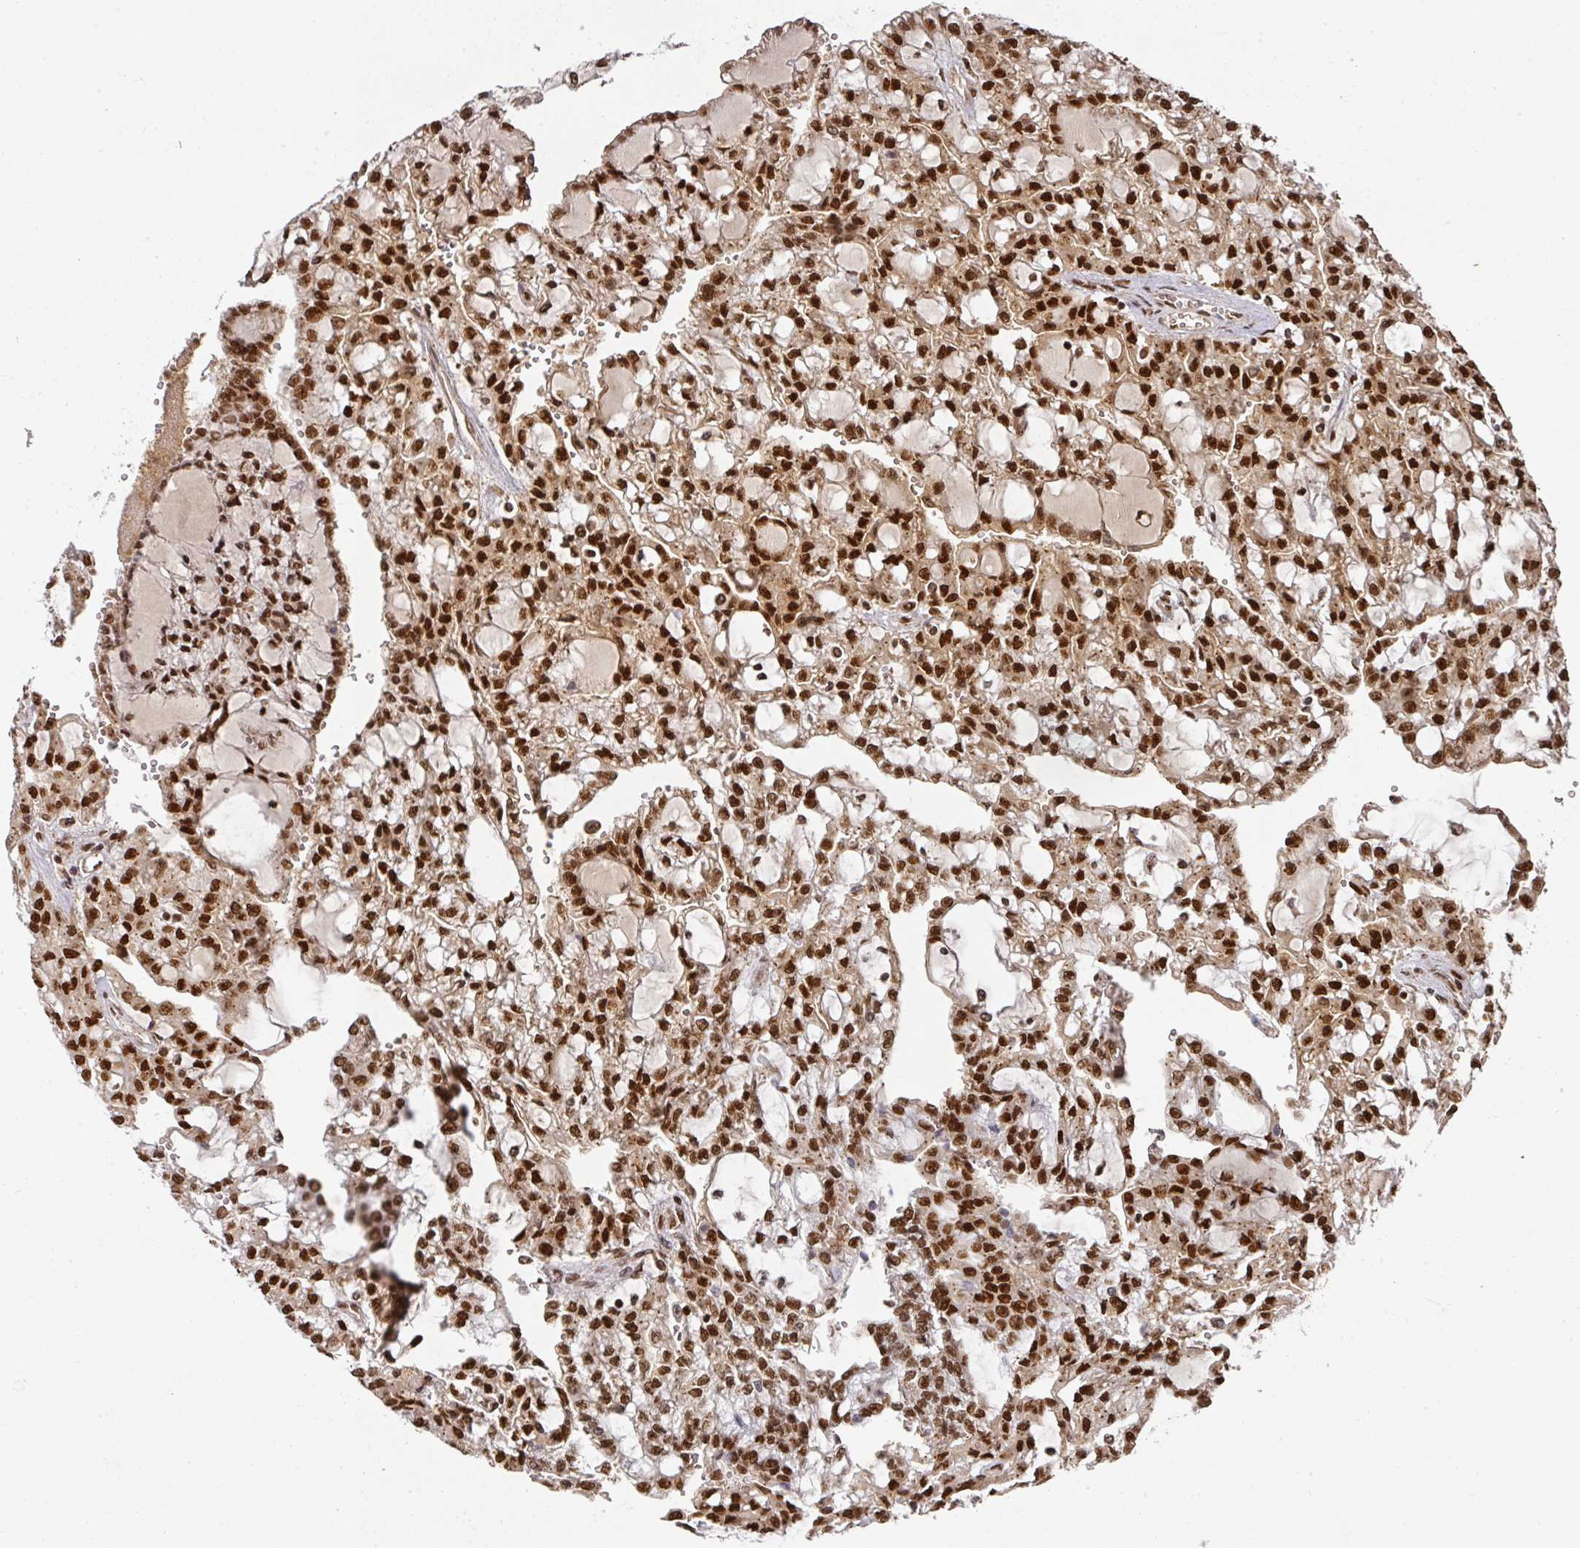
{"staining": {"intensity": "strong", "quantity": ">75%", "location": "nuclear"}, "tissue": "renal cancer", "cell_type": "Tumor cells", "image_type": "cancer", "snomed": [{"axis": "morphology", "description": "Adenocarcinoma, NOS"}, {"axis": "topography", "description": "Kidney"}], "caption": "Immunohistochemical staining of human renal cancer exhibits high levels of strong nuclear positivity in approximately >75% of tumor cells.", "gene": "DIDO1", "patient": {"sex": "male", "age": 63}}